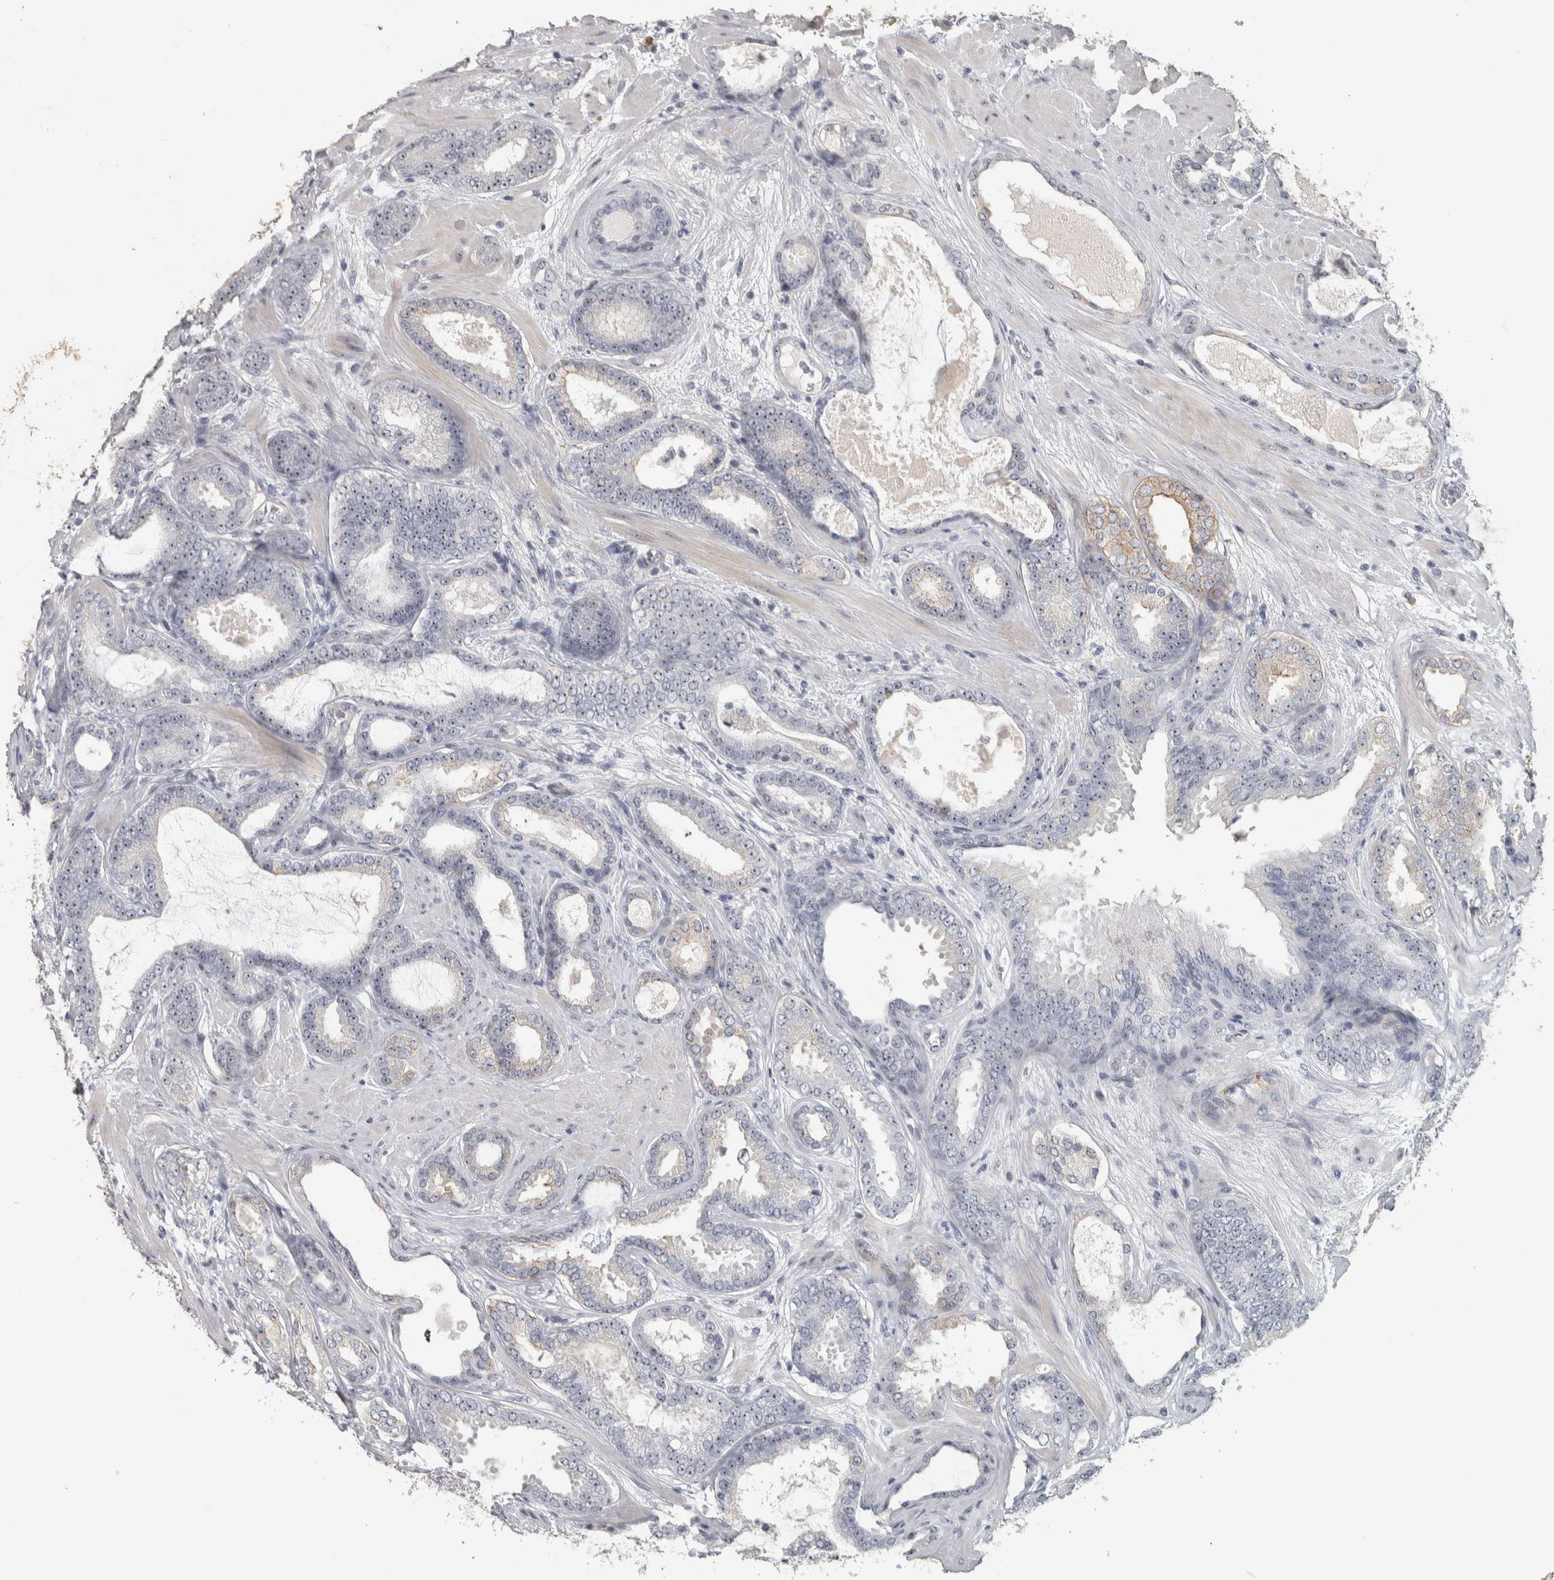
{"staining": {"intensity": "weak", "quantity": ">75%", "location": "nuclear"}, "tissue": "prostate cancer", "cell_type": "Tumor cells", "image_type": "cancer", "snomed": [{"axis": "morphology", "description": "Adenocarcinoma, High grade"}, {"axis": "topography", "description": "Prostate"}], "caption": "This micrograph displays immunohistochemistry (IHC) staining of human prostate adenocarcinoma (high-grade), with low weak nuclear positivity in approximately >75% of tumor cells.", "gene": "DCAF10", "patient": {"sex": "male", "age": 60}}